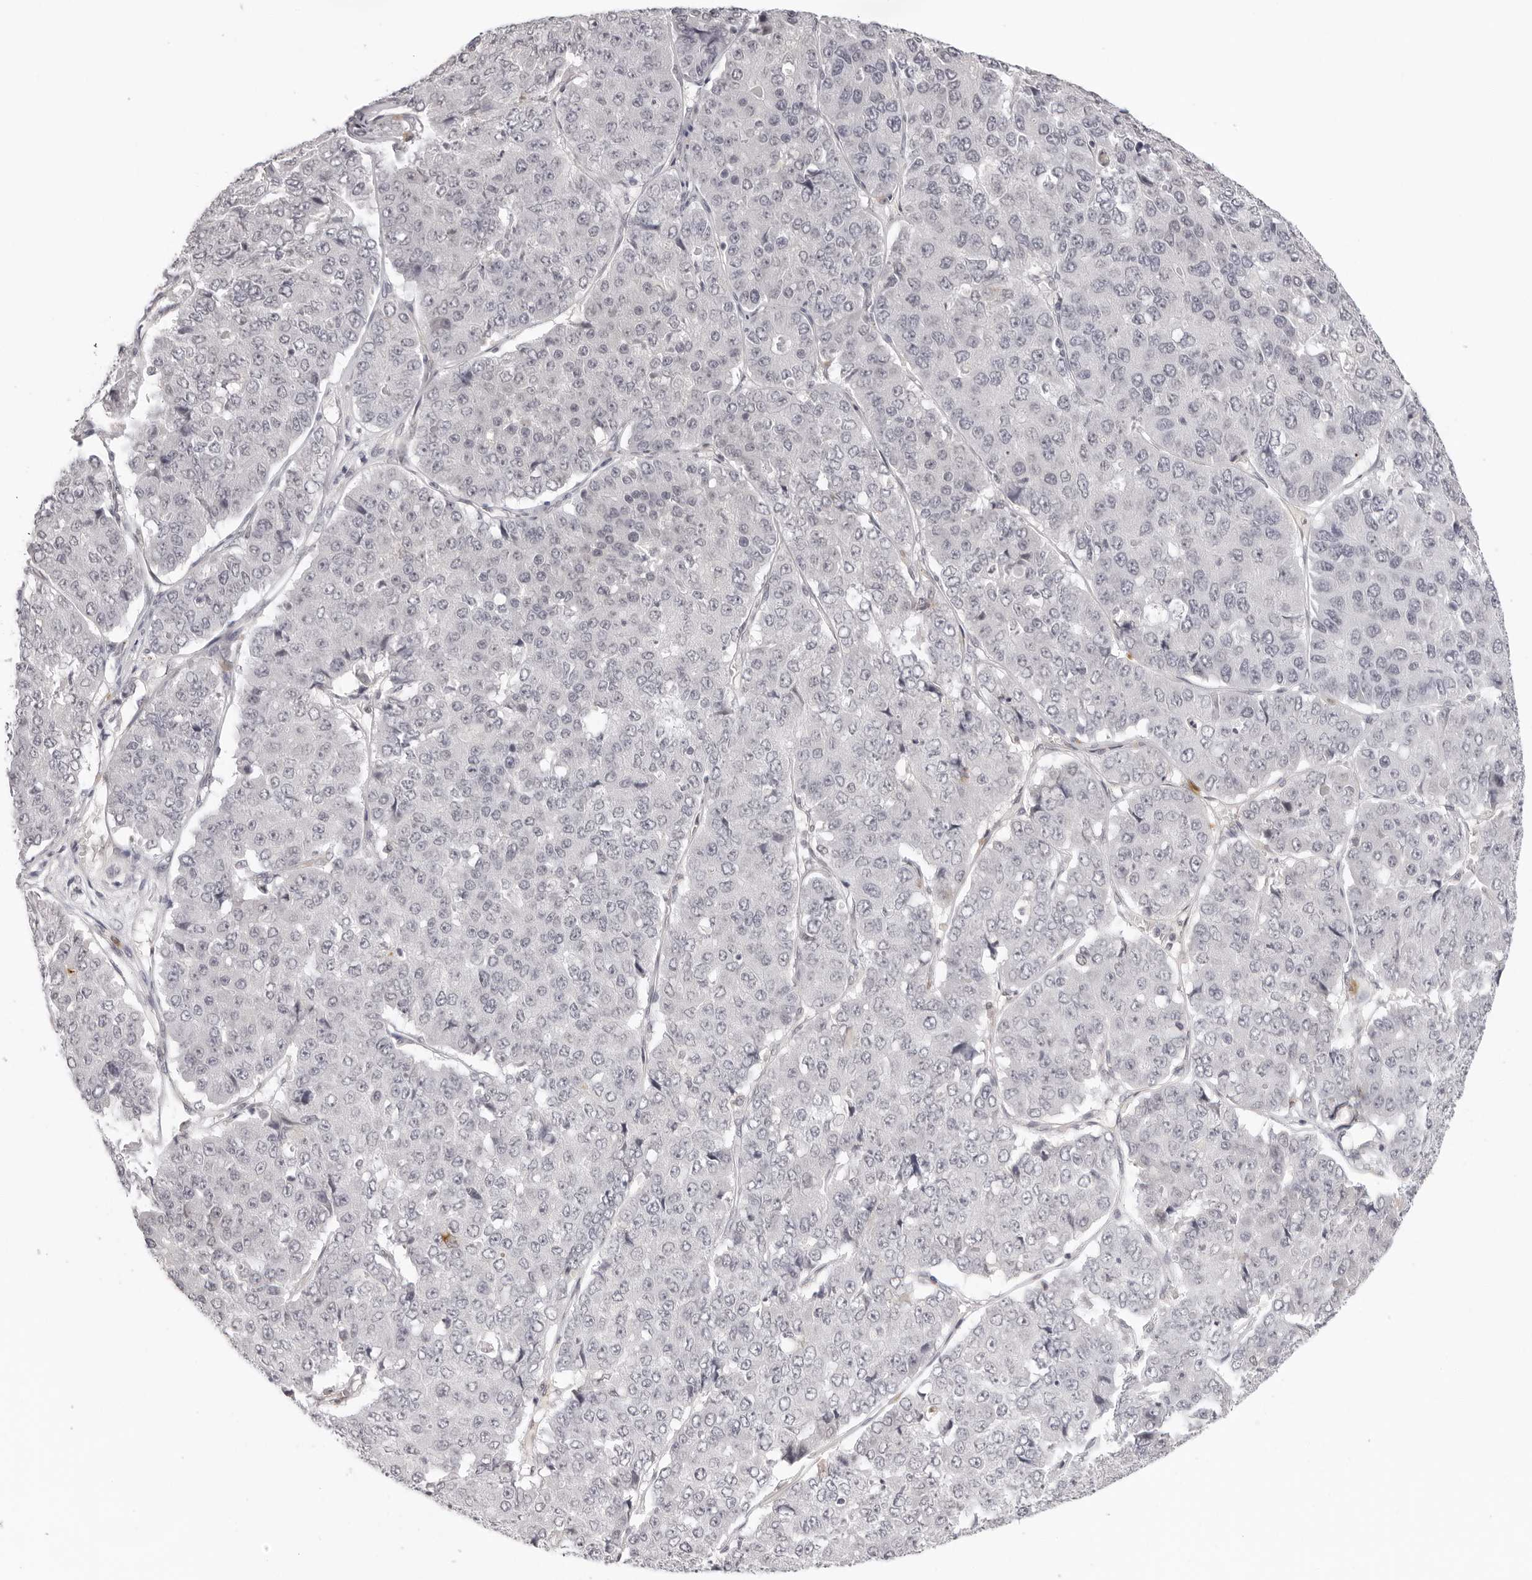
{"staining": {"intensity": "negative", "quantity": "none", "location": "none"}, "tissue": "pancreatic cancer", "cell_type": "Tumor cells", "image_type": "cancer", "snomed": [{"axis": "morphology", "description": "Adenocarcinoma, NOS"}, {"axis": "topography", "description": "Pancreas"}], "caption": "This is a histopathology image of immunohistochemistry staining of pancreatic adenocarcinoma, which shows no positivity in tumor cells.", "gene": "STRADB", "patient": {"sex": "male", "age": 50}}